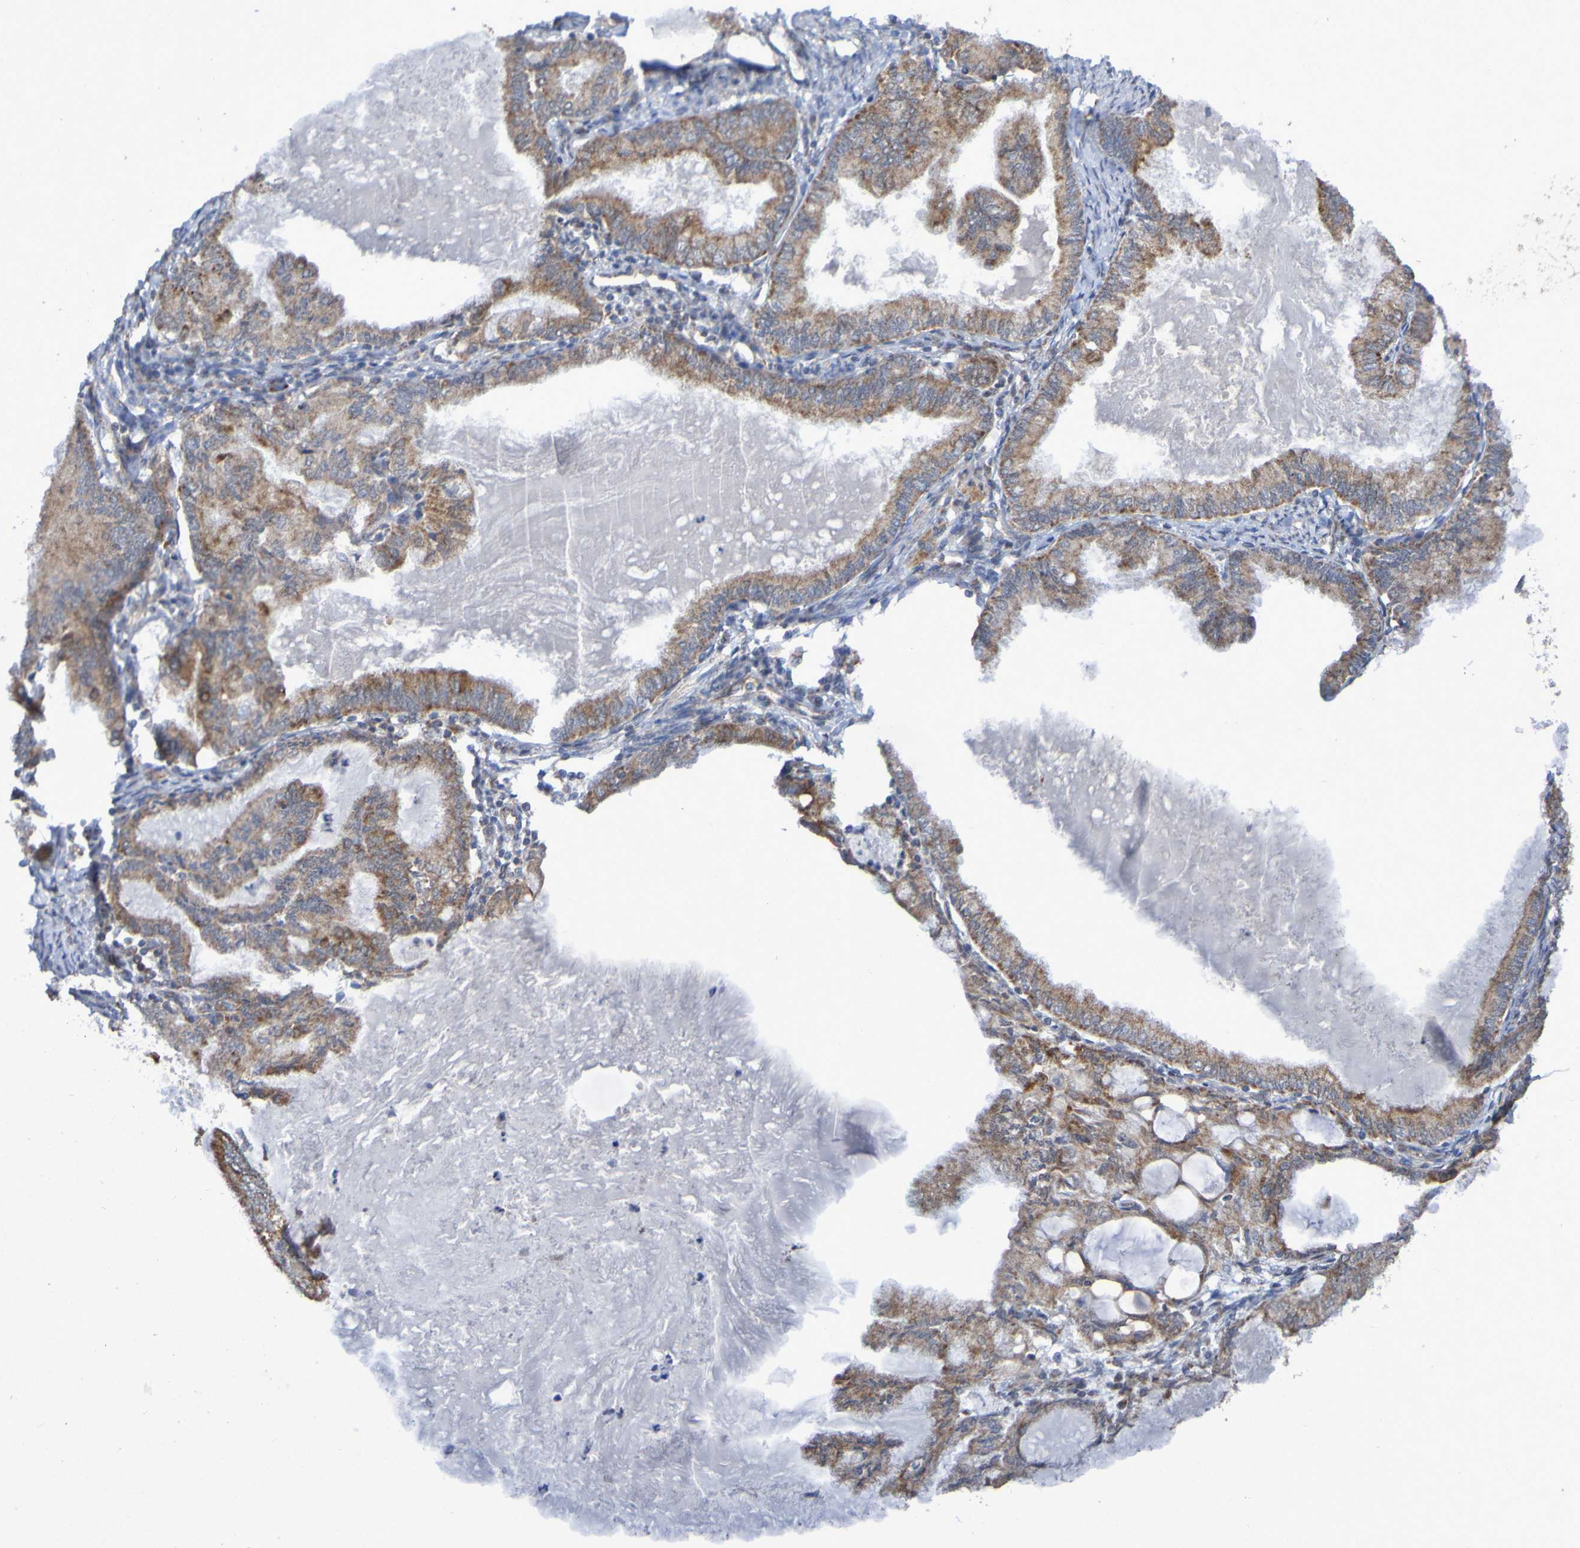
{"staining": {"intensity": "weak", "quantity": ">75%", "location": "cytoplasmic/membranous"}, "tissue": "endometrial cancer", "cell_type": "Tumor cells", "image_type": "cancer", "snomed": [{"axis": "morphology", "description": "Adenocarcinoma, NOS"}, {"axis": "topography", "description": "Endometrium"}], "caption": "IHC (DAB (3,3'-diaminobenzidine)) staining of endometrial cancer exhibits weak cytoplasmic/membranous protein positivity in approximately >75% of tumor cells.", "gene": "DVL1", "patient": {"sex": "female", "age": 86}}